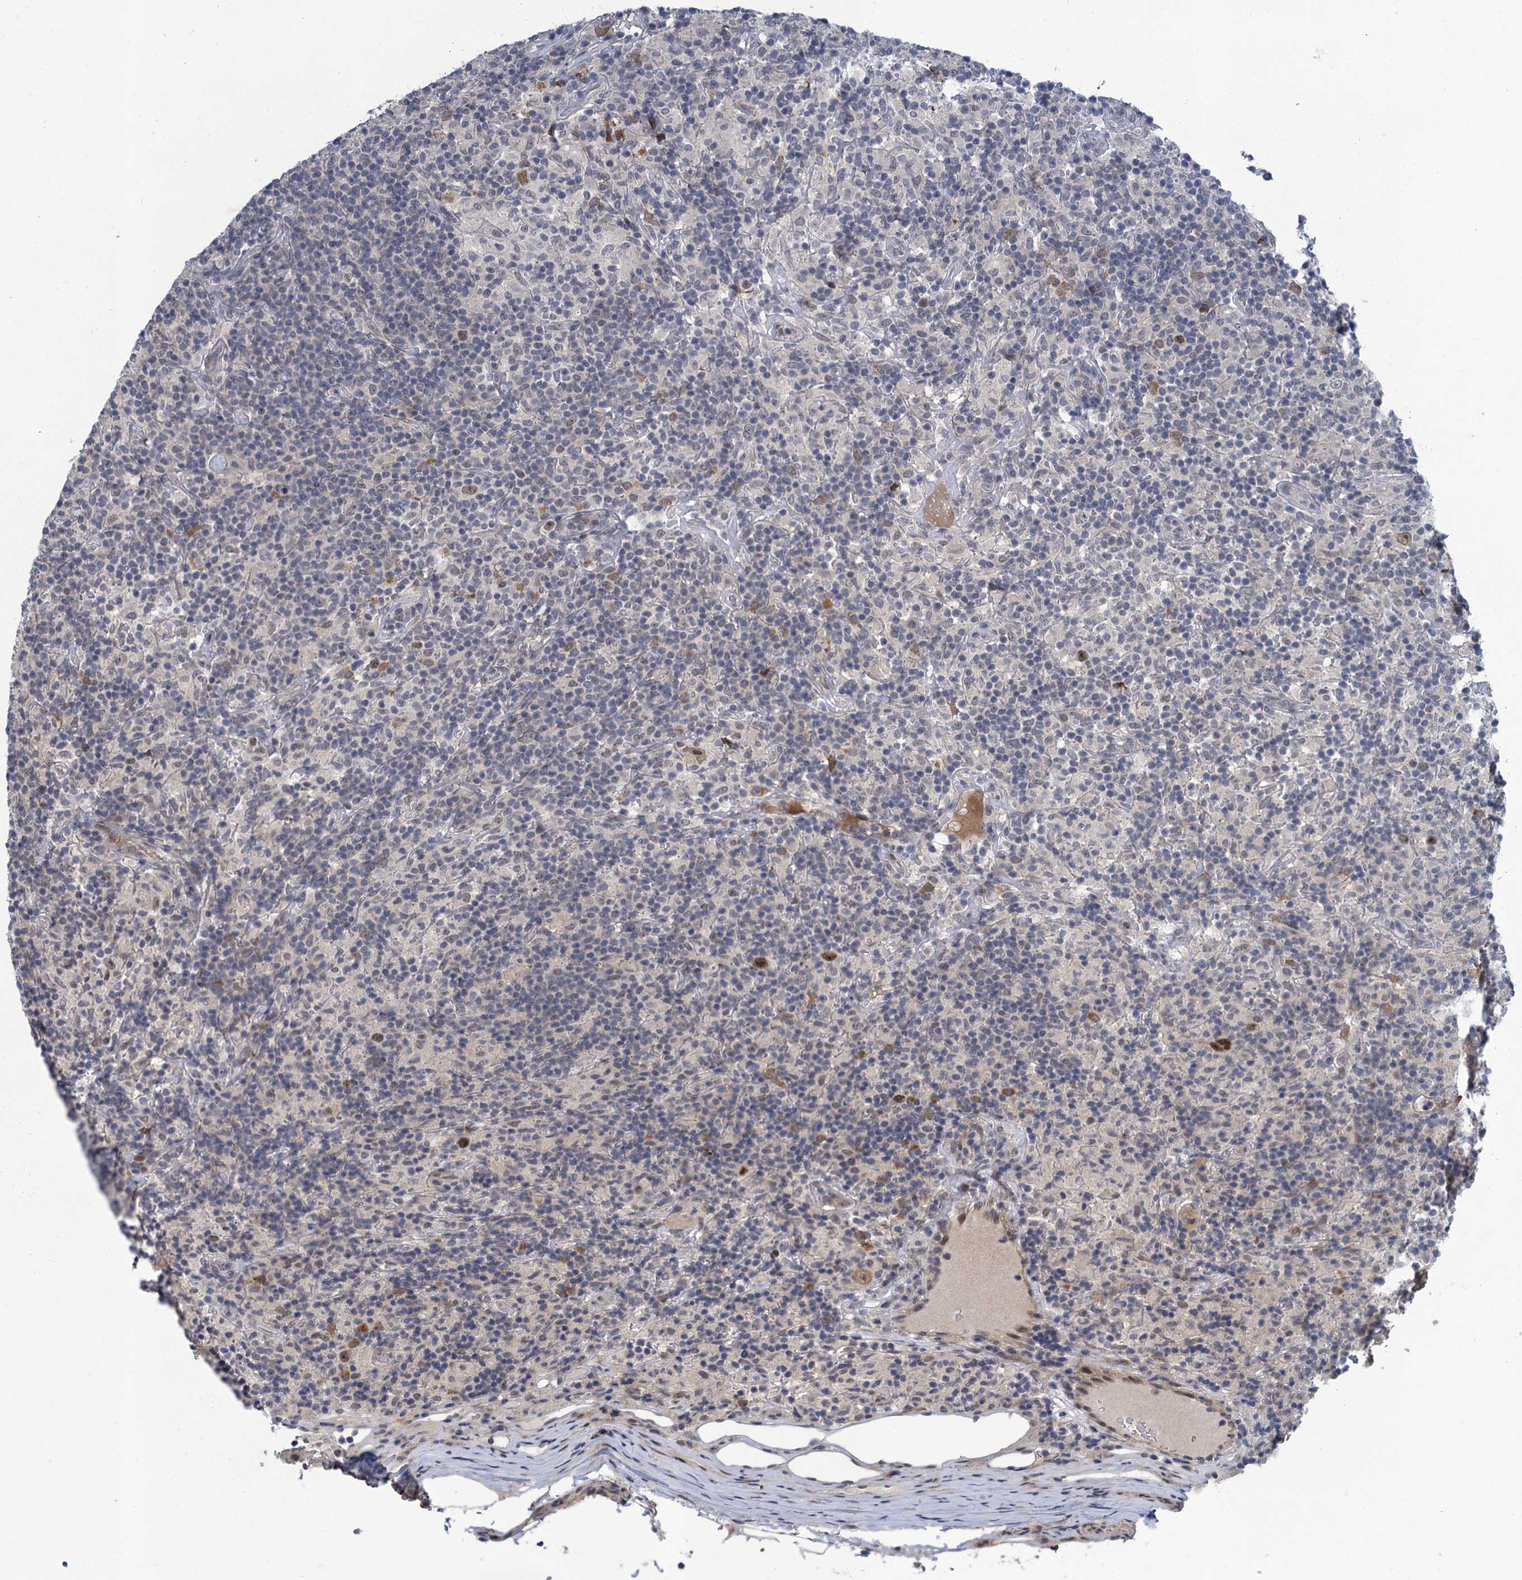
{"staining": {"intensity": "weak", "quantity": ">75%", "location": "nuclear"}, "tissue": "lymphoma", "cell_type": "Tumor cells", "image_type": "cancer", "snomed": [{"axis": "morphology", "description": "Hodgkin's disease, NOS"}, {"axis": "topography", "description": "Lymph node"}], "caption": "Protein staining of Hodgkin's disease tissue displays weak nuclear positivity in about >75% of tumor cells.", "gene": "MRFAP1", "patient": {"sex": "male", "age": 70}}